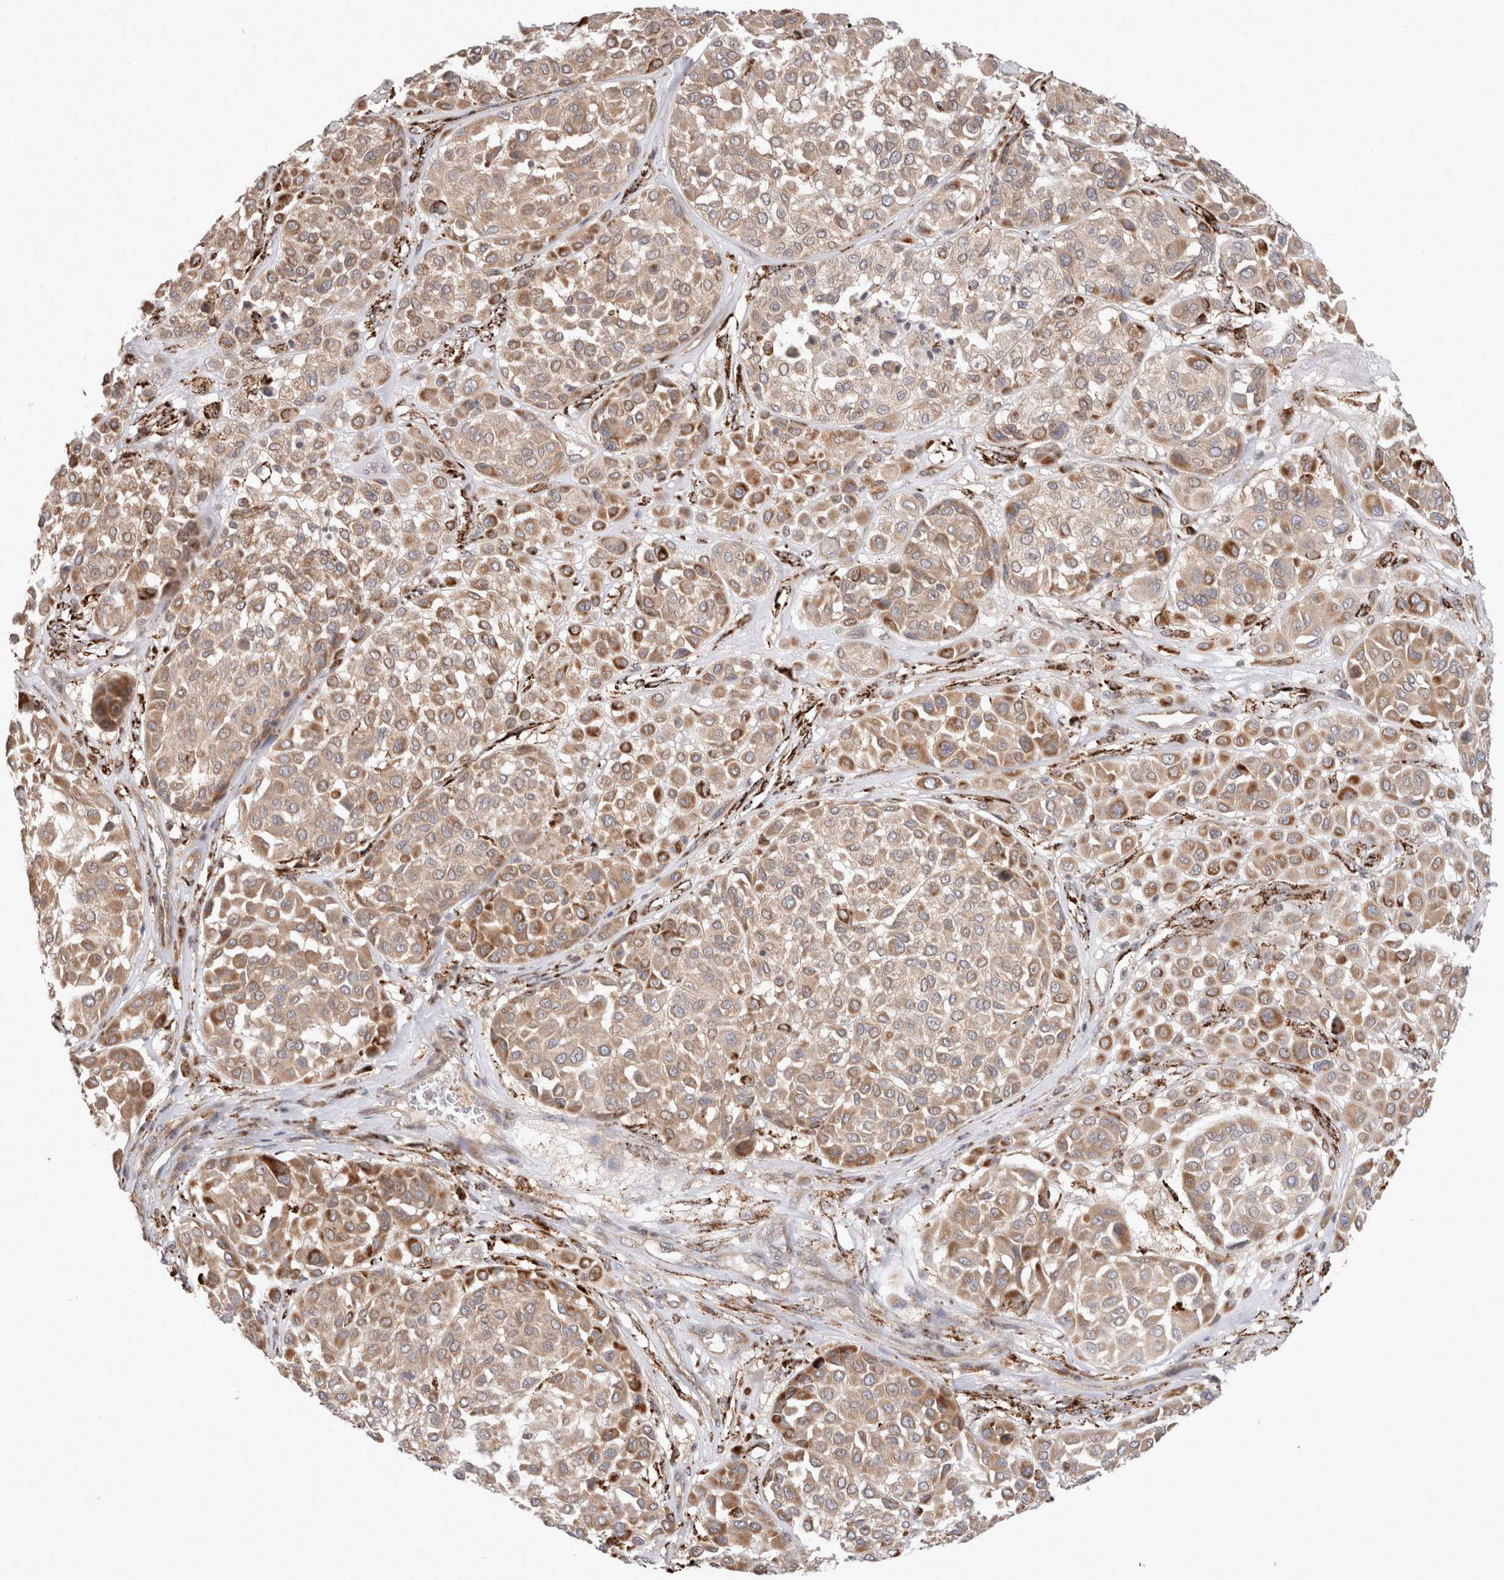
{"staining": {"intensity": "moderate", "quantity": ">75%", "location": "cytoplasmic/membranous"}, "tissue": "melanoma", "cell_type": "Tumor cells", "image_type": "cancer", "snomed": [{"axis": "morphology", "description": "Malignant melanoma, Metastatic site"}, {"axis": "topography", "description": "Soft tissue"}], "caption": "Human melanoma stained with a brown dye exhibits moderate cytoplasmic/membranous positive expression in about >75% of tumor cells.", "gene": "HROB", "patient": {"sex": "male", "age": 41}}